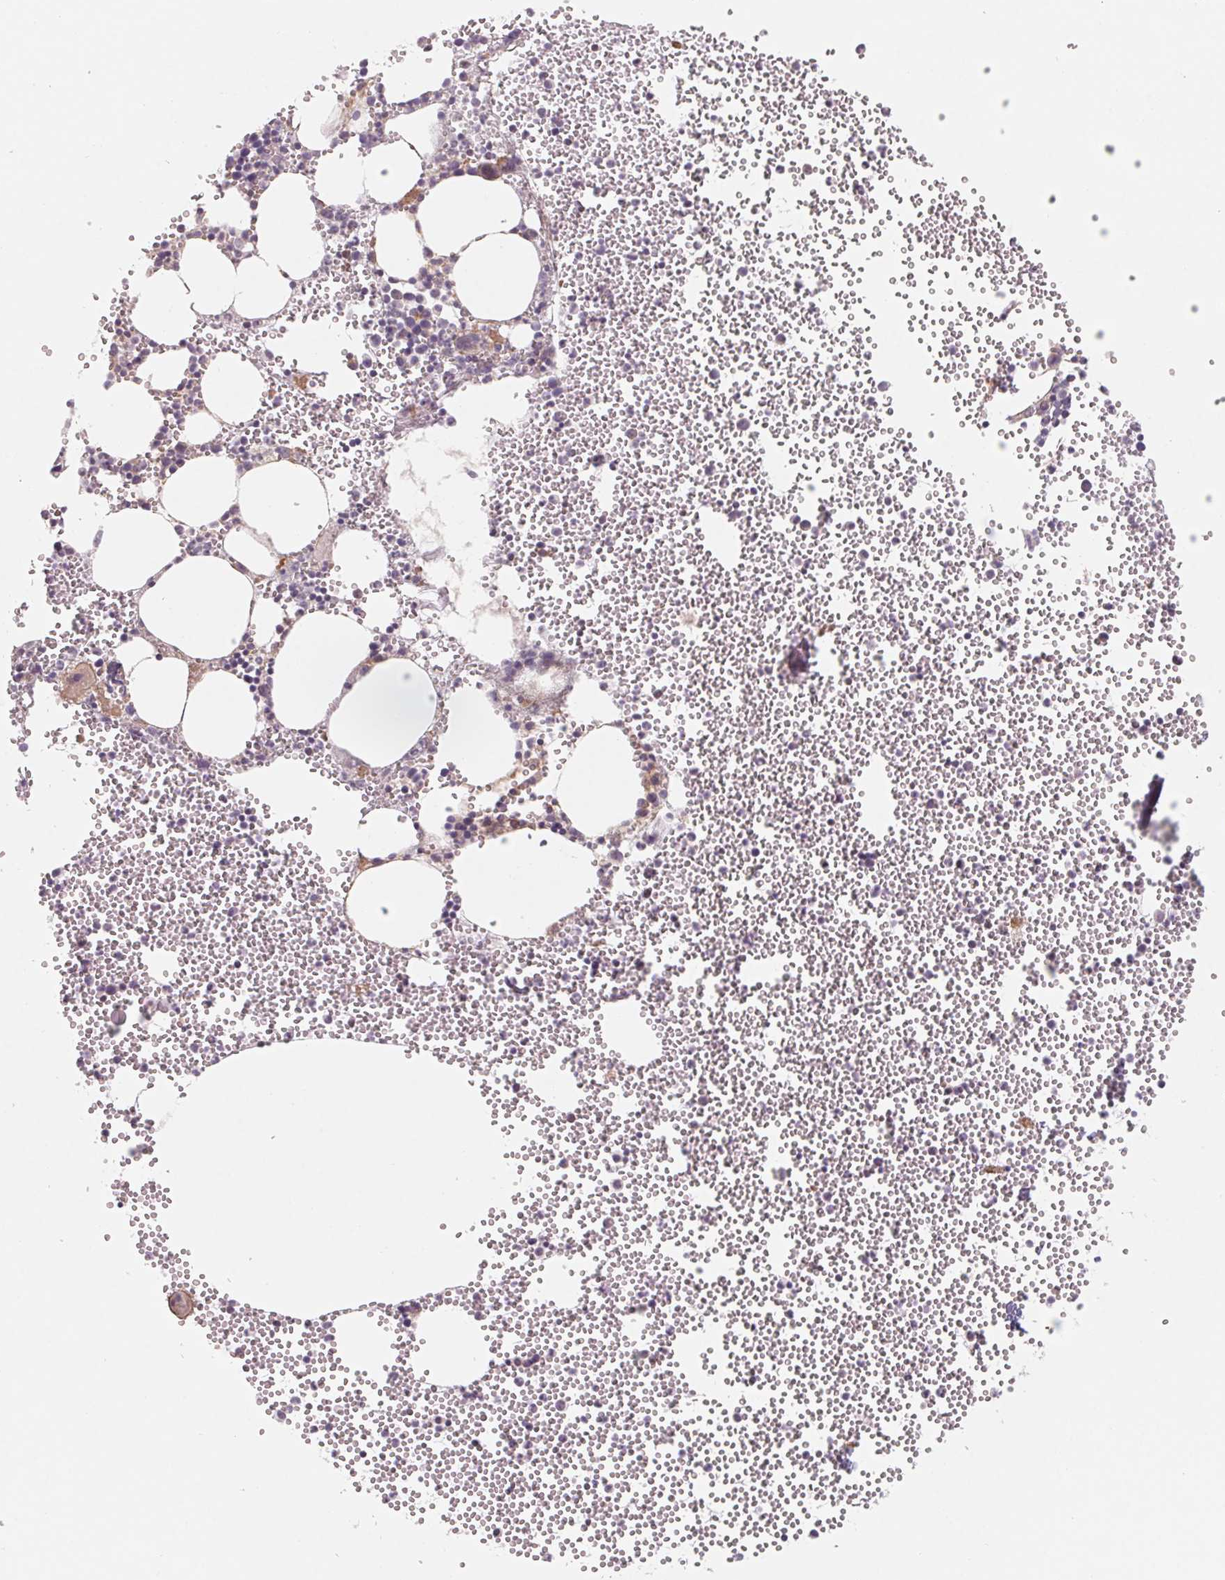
{"staining": {"intensity": "weak", "quantity": "<25%", "location": "cytoplasmic/membranous"}, "tissue": "bone marrow", "cell_type": "Hematopoietic cells", "image_type": "normal", "snomed": [{"axis": "morphology", "description": "Normal tissue, NOS"}, {"axis": "topography", "description": "Bone marrow"}], "caption": "Immunohistochemical staining of unremarkable human bone marrow exhibits no significant expression in hematopoietic cells.", "gene": "CCDC112", "patient": {"sex": "male", "age": 89}}